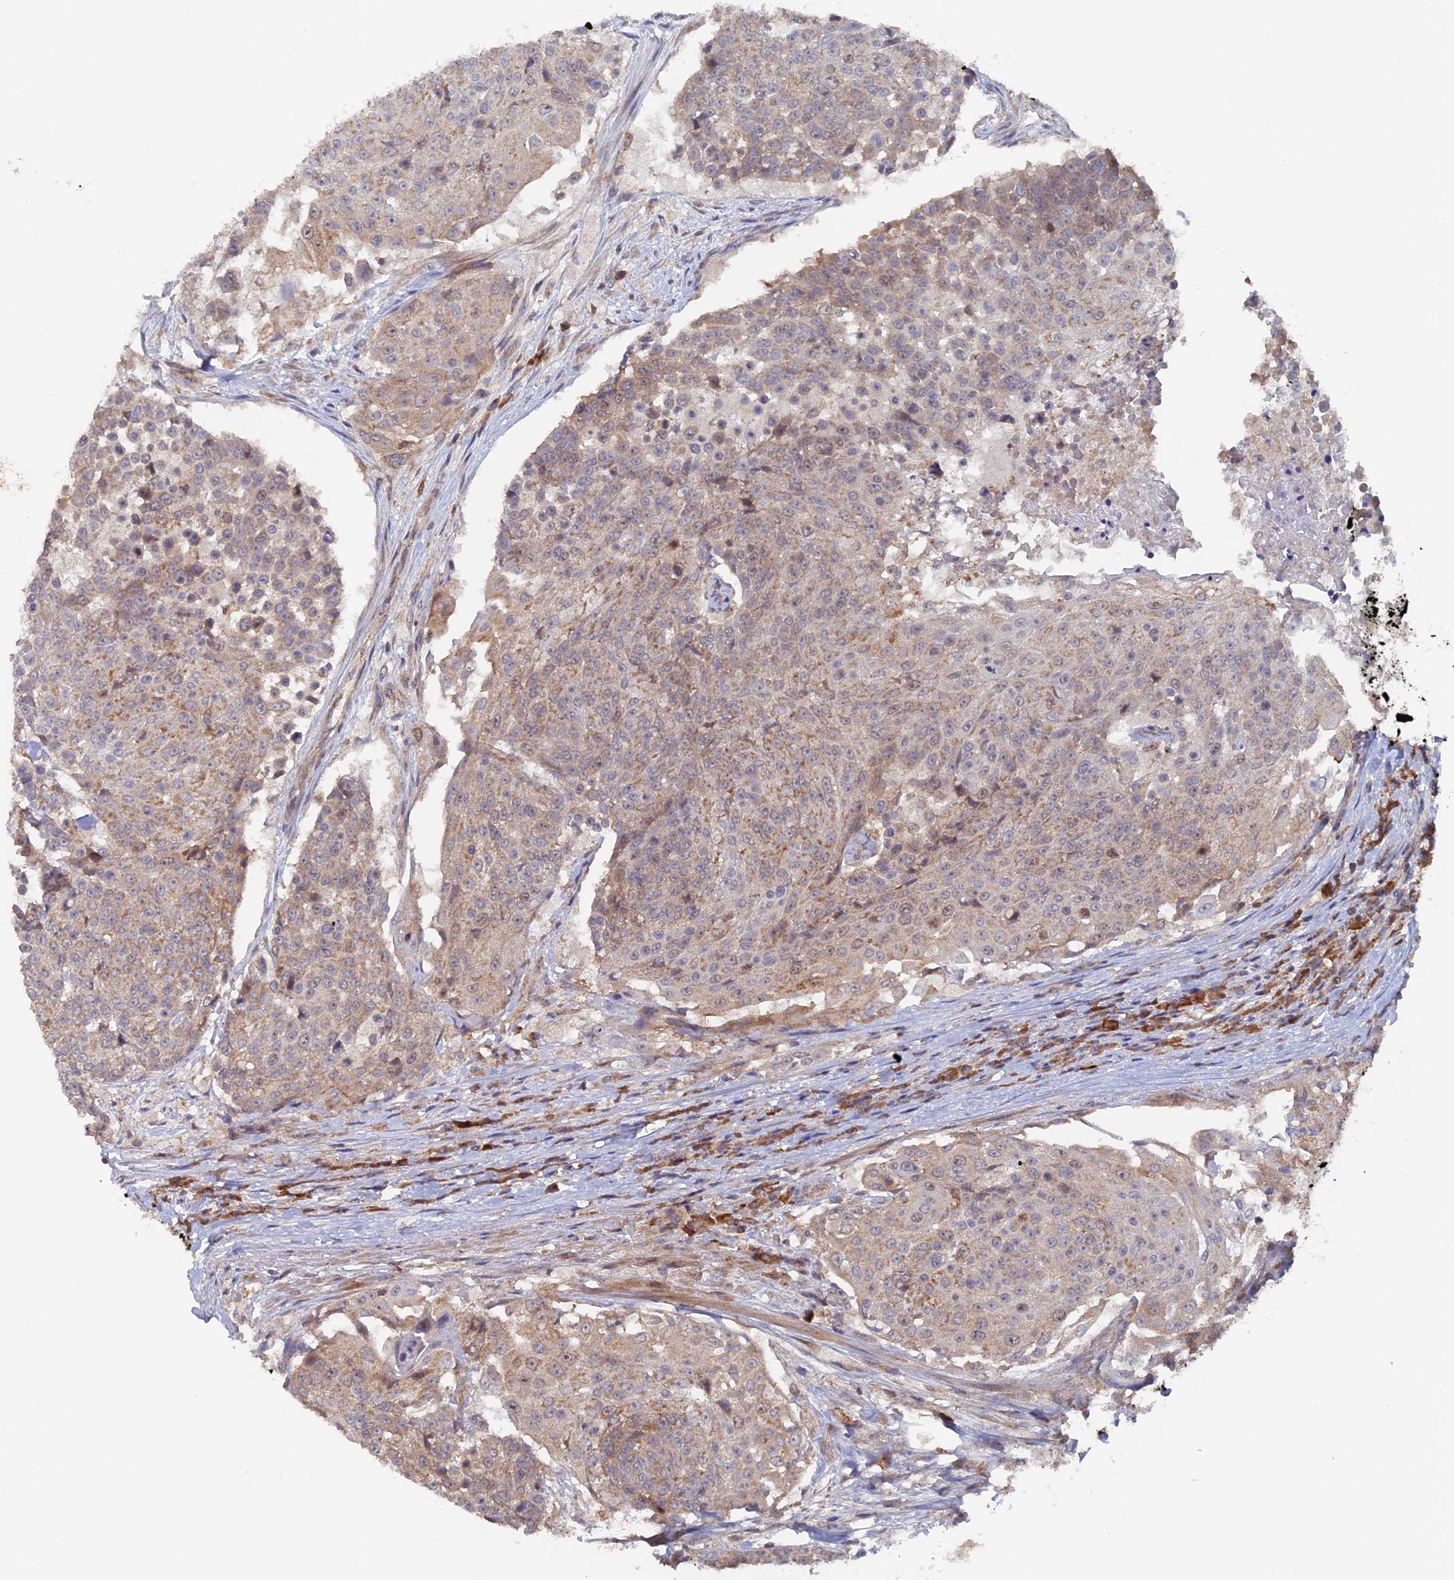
{"staining": {"intensity": "weak", "quantity": "<25%", "location": "cytoplasmic/membranous"}, "tissue": "urothelial cancer", "cell_type": "Tumor cells", "image_type": "cancer", "snomed": [{"axis": "morphology", "description": "Urothelial carcinoma, High grade"}, {"axis": "topography", "description": "Urinary bladder"}], "caption": "Immunohistochemical staining of urothelial carcinoma (high-grade) displays no significant expression in tumor cells.", "gene": "RAB15", "patient": {"sex": "female", "age": 63}}